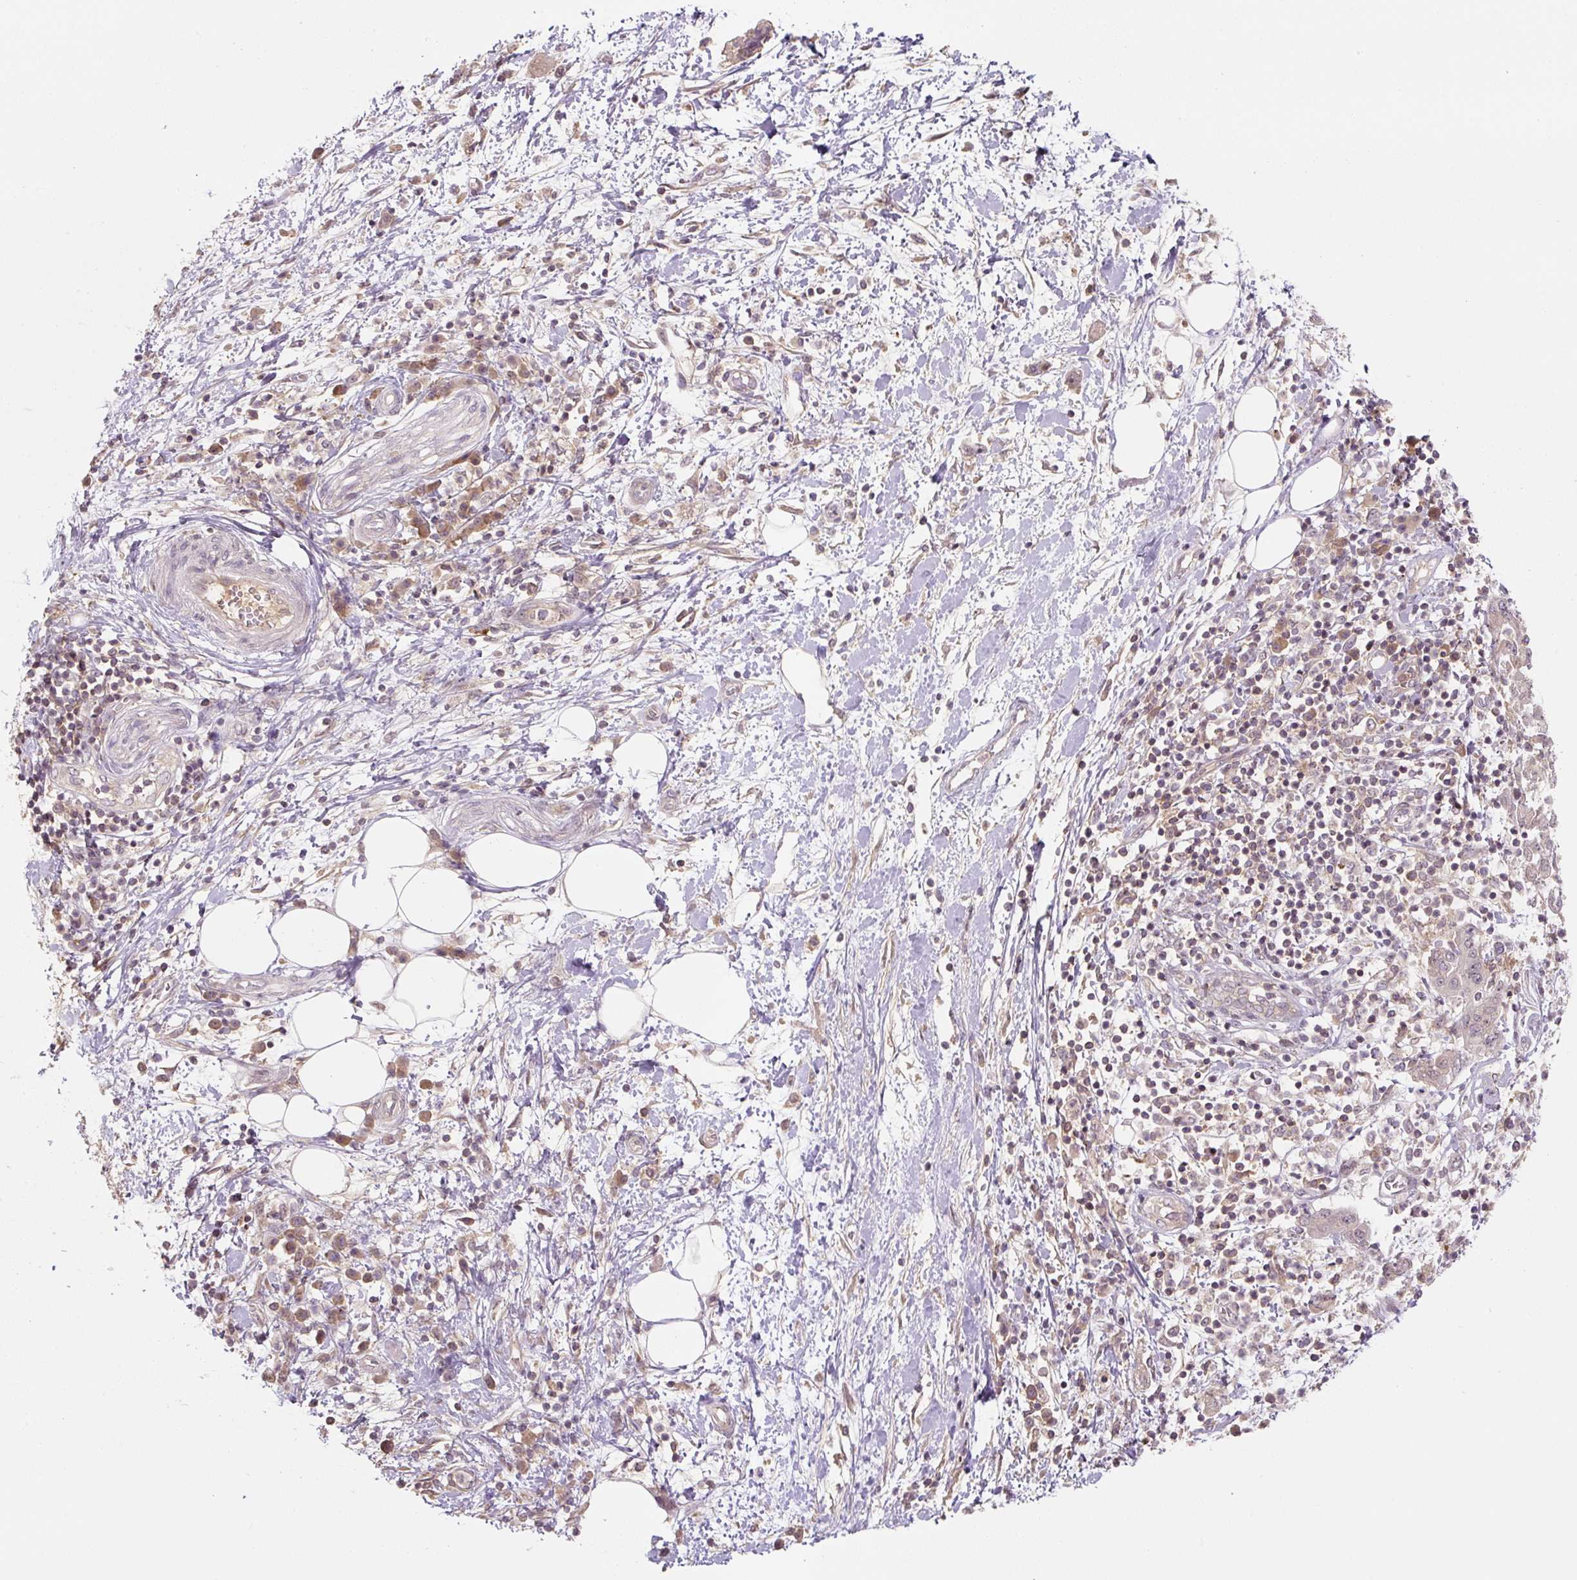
{"staining": {"intensity": "negative", "quantity": "none", "location": "none"}, "tissue": "pancreatic cancer", "cell_type": "Tumor cells", "image_type": "cancer", "snomed": [{"axis": "morphology", "description": "Adenocarcinoma, NOS"}, {"axis": "topography", "description": "Pancreas"}], "caption": "IHC micrograph of pancreatic cancer stained for a protein (brown), which exhibits no staining in tumor cells. (DAB (3,3'-diaminobenzidine) immunohistochemistry with hematoxylin counter stain).", "gene": "C2orf73", "patient": {"sex": "female", "age": 73}}